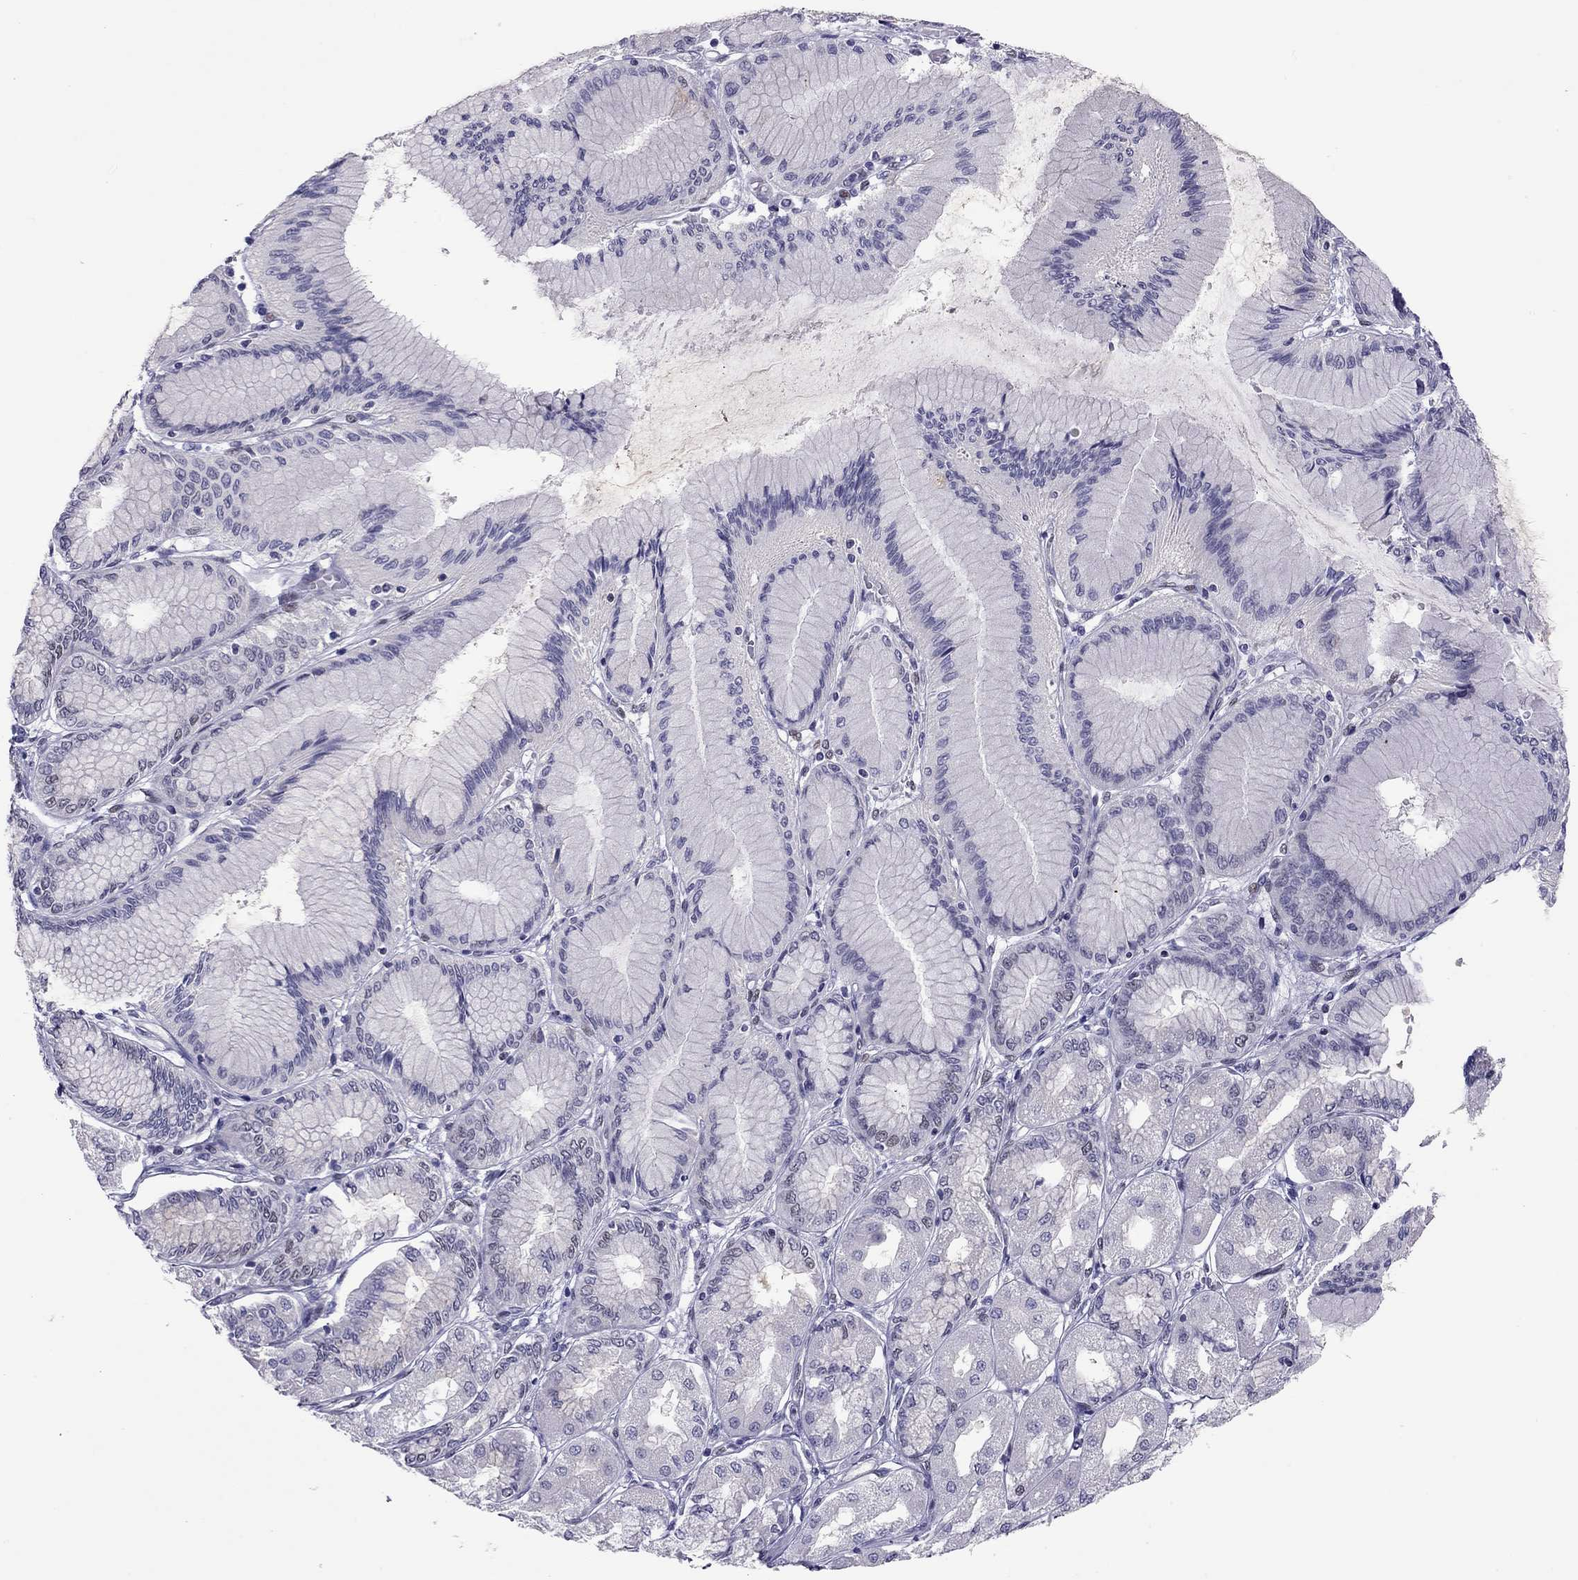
{"staining": {"intensity": "weak", "quantity": ">75%", "location": "nuclear"}, "tissue": "stomach cancer", "cell_type": "Tumor cells", "image_type": "cancer", "snomed": [{"axis": "morphology", "description": "Normal tissue, NOS"}, {"axis": "morphology", "description": "Adenocarcinoma, NOS"}, {"axis": "morphology", "description": "Adenocarcinoma, High grade"}, {"axis": "topography", "description": "Stomach, upper"}, {"axis": "topography", "description": "Stomach"}], "caption": "The micrograph shows immunohistochemical staining of stomach adenocarcinoma. There is weak nuclear staining is appreciated in approximately >75% of tumor cells.", "gene": "DOT1L", "patient": {"sex": "female", "age": 65}}